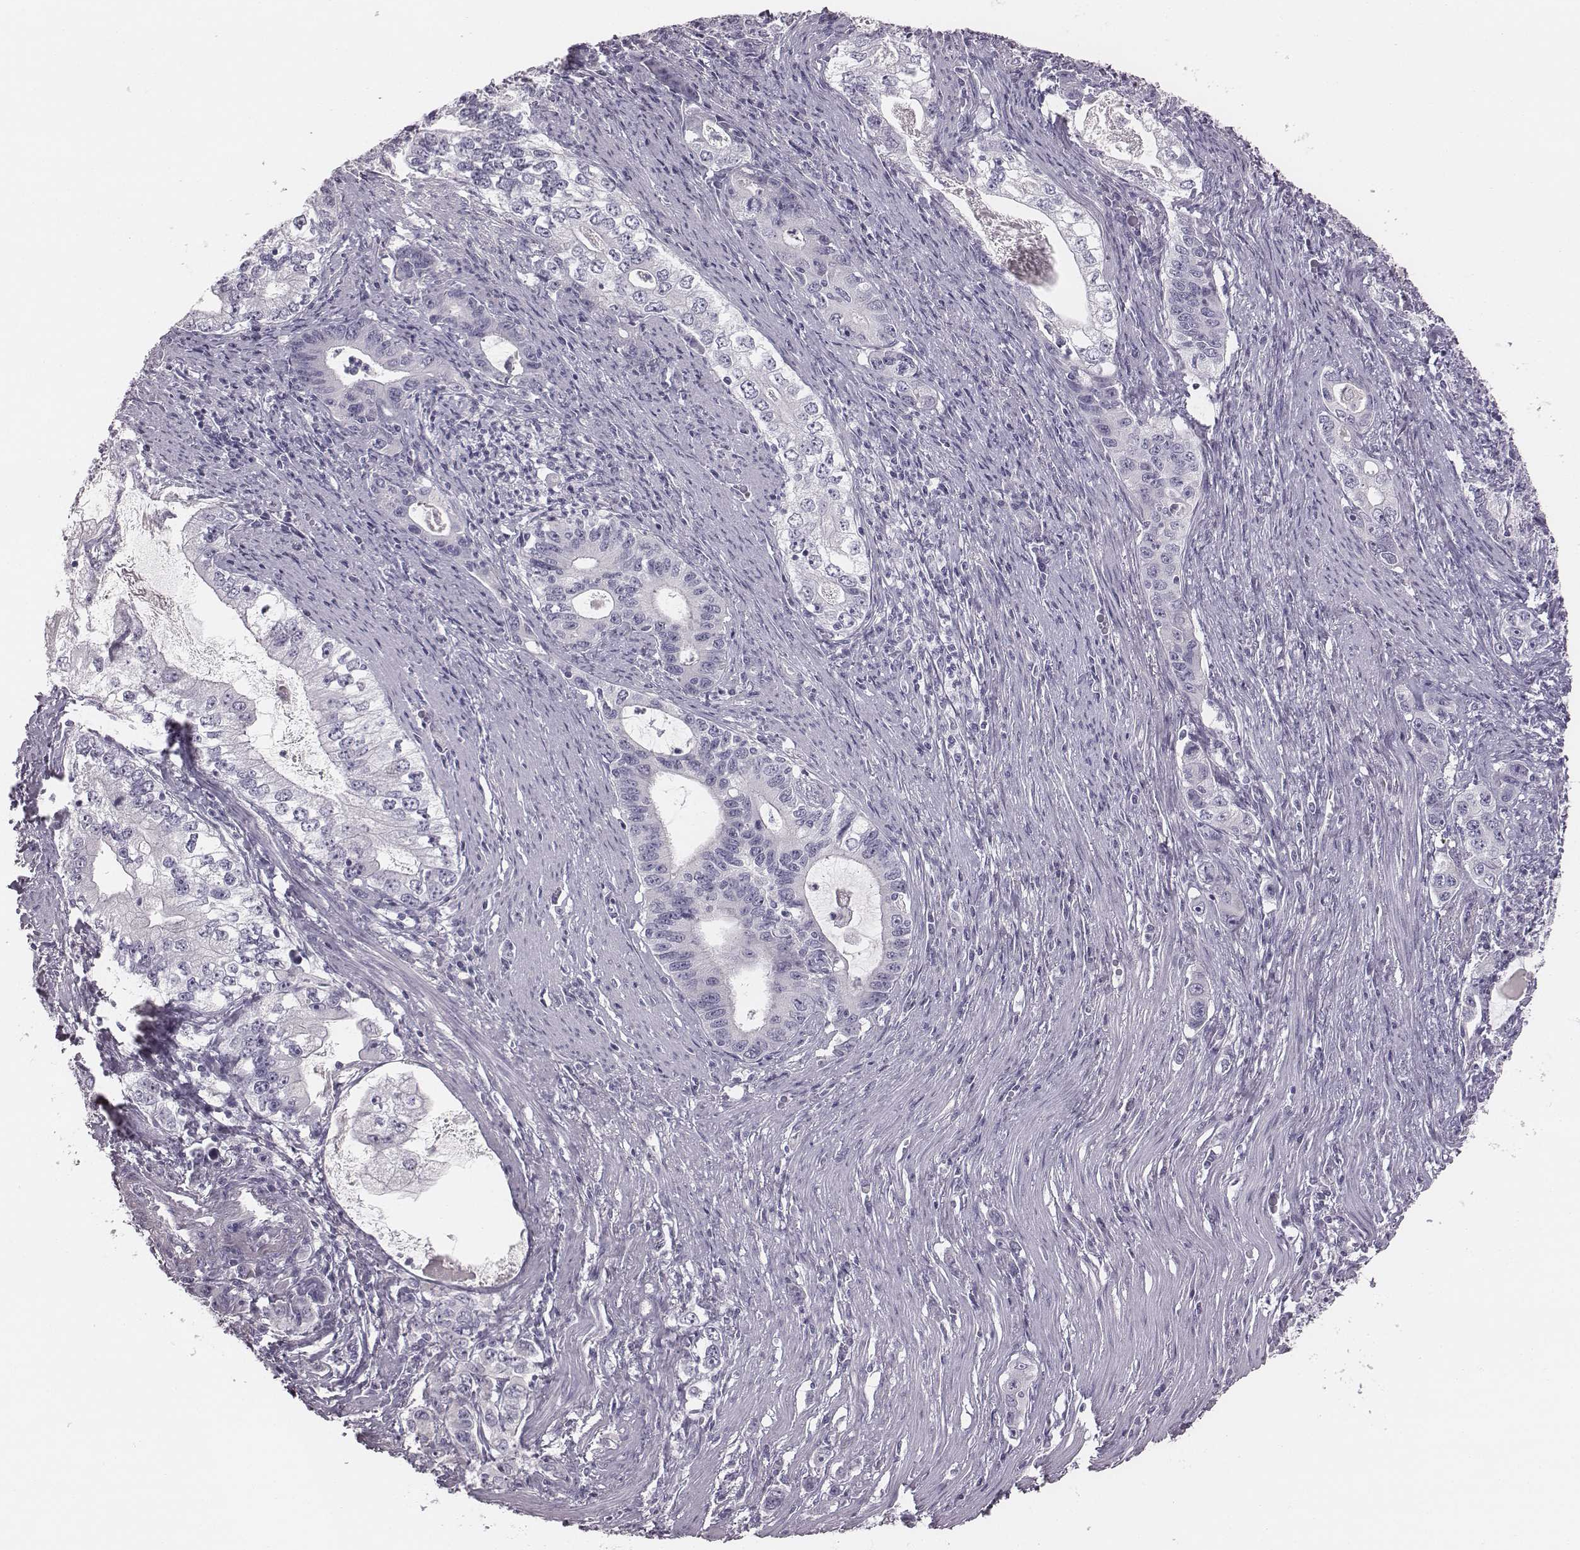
{"staining": {"intensity": "negative", "quantity": "none", "location": "none"}, "tissue": "stomach cancer", "cell_type": "Tumor cells", "image_type": "cancer", "snomed": [{"axis": "morphology", "description": "Adenocarcinoma, NOS"}, {"axis": "topography", "description": "Stomach, lower"}], "caption": "Stomach adenocarcinoma stained for a protein using IHC displays no positivity tumor cells.", "gene": "PDE8B", "patient": {"sex": "female", "age": 72}}